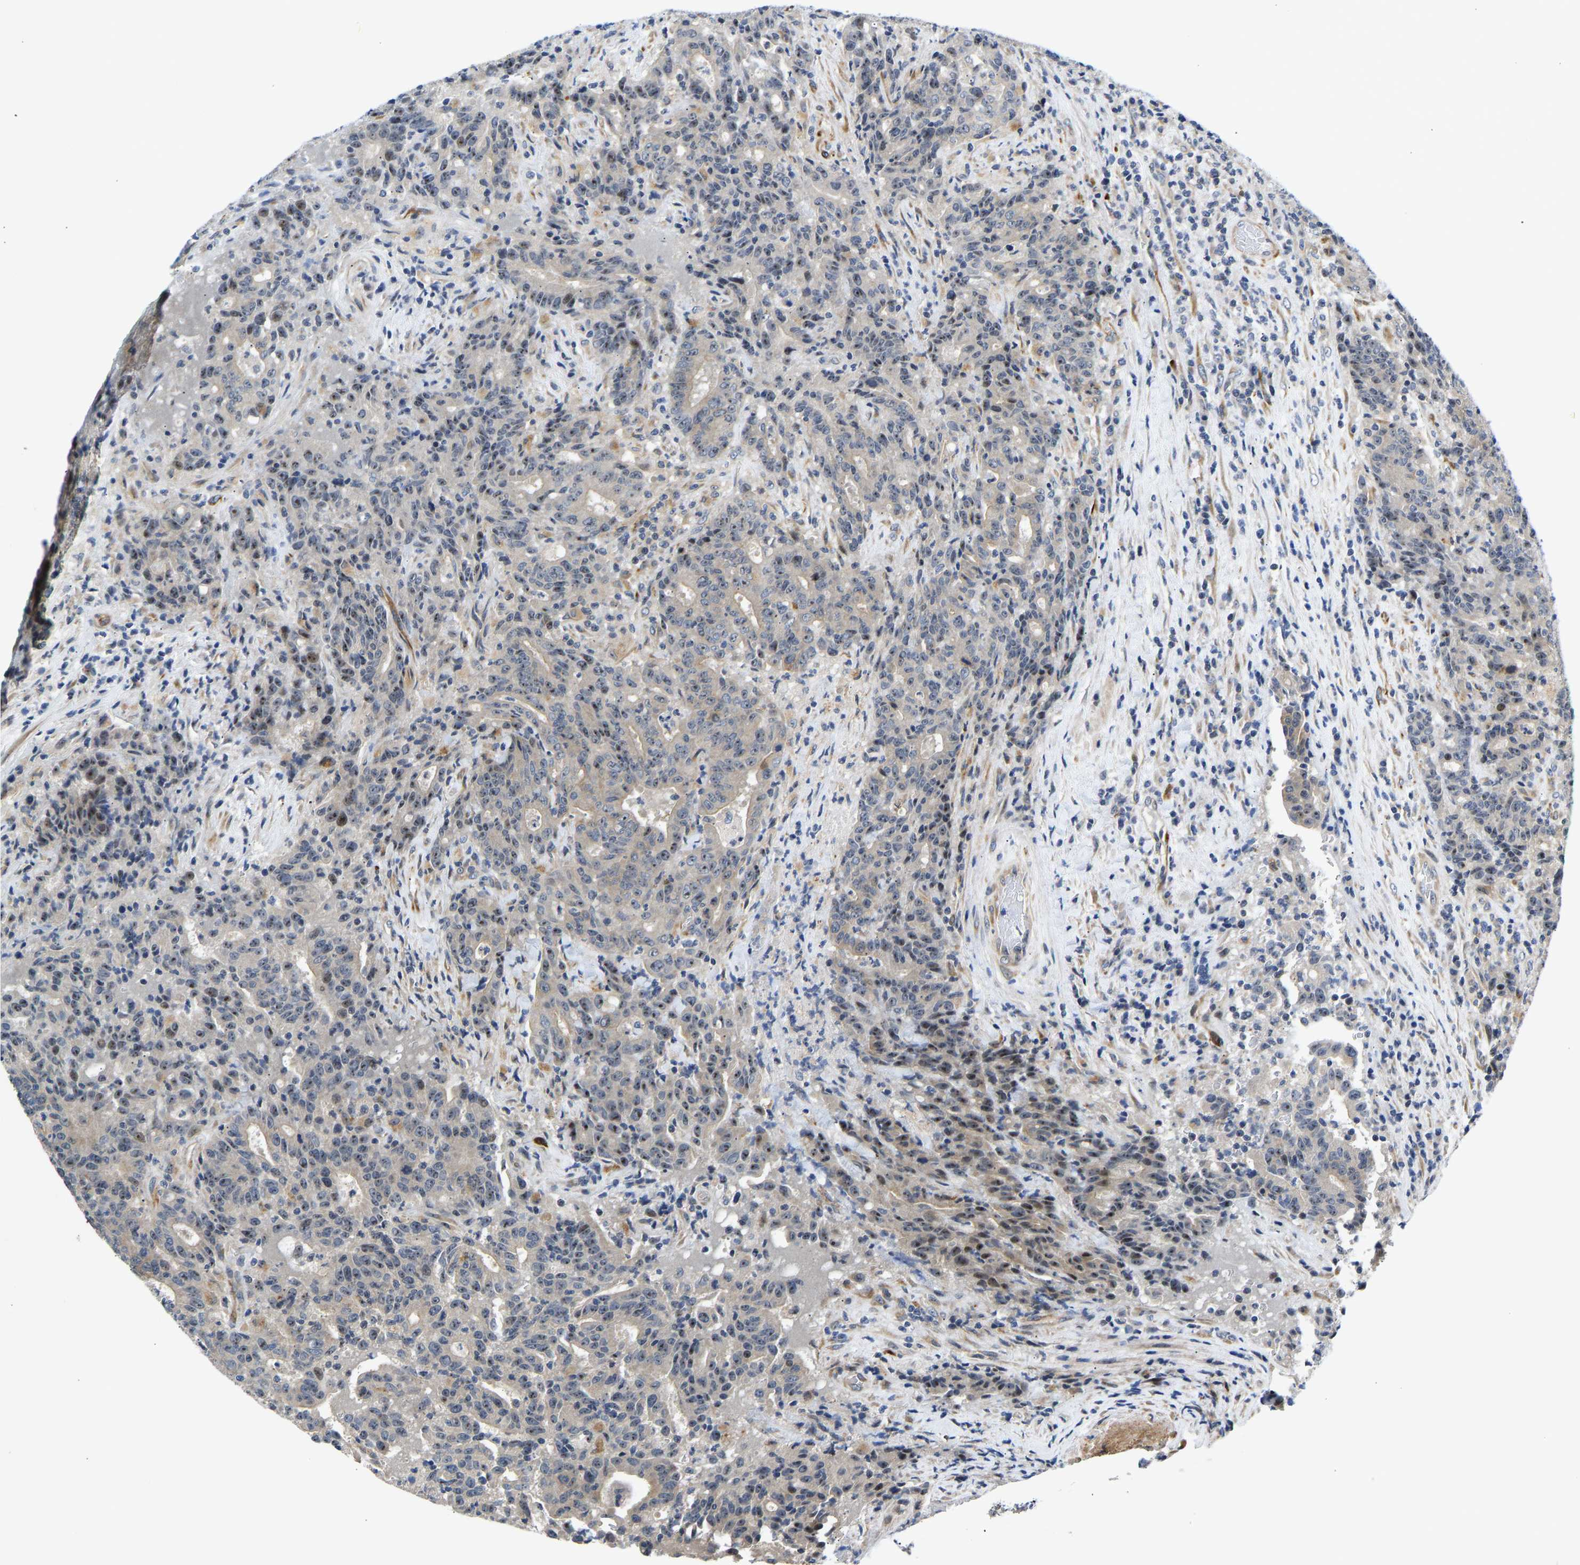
{"staining": {"intensity": "weak", "quantity": "25%-75%", "location": "cytoplasmic/membranous,nuclear"}, "tissue": "colorectal cancer", "cell_type": "Tumor cells", "image_type": "cancer", "snomed": [{"axis": "morphology", "description": "Adenocarcinoma, NOS"}, {"axis": "topography", "description": "Colon"}], "caption": "Immunohistochemistry (DAB) staining of colorectal cancer shows weak cytoplasmic/membranous and nuclear protein staining in approximately 25%-75% of tumor cells.", "gene": "RESF1", "patient": {"sex": "female", "age": 75}}